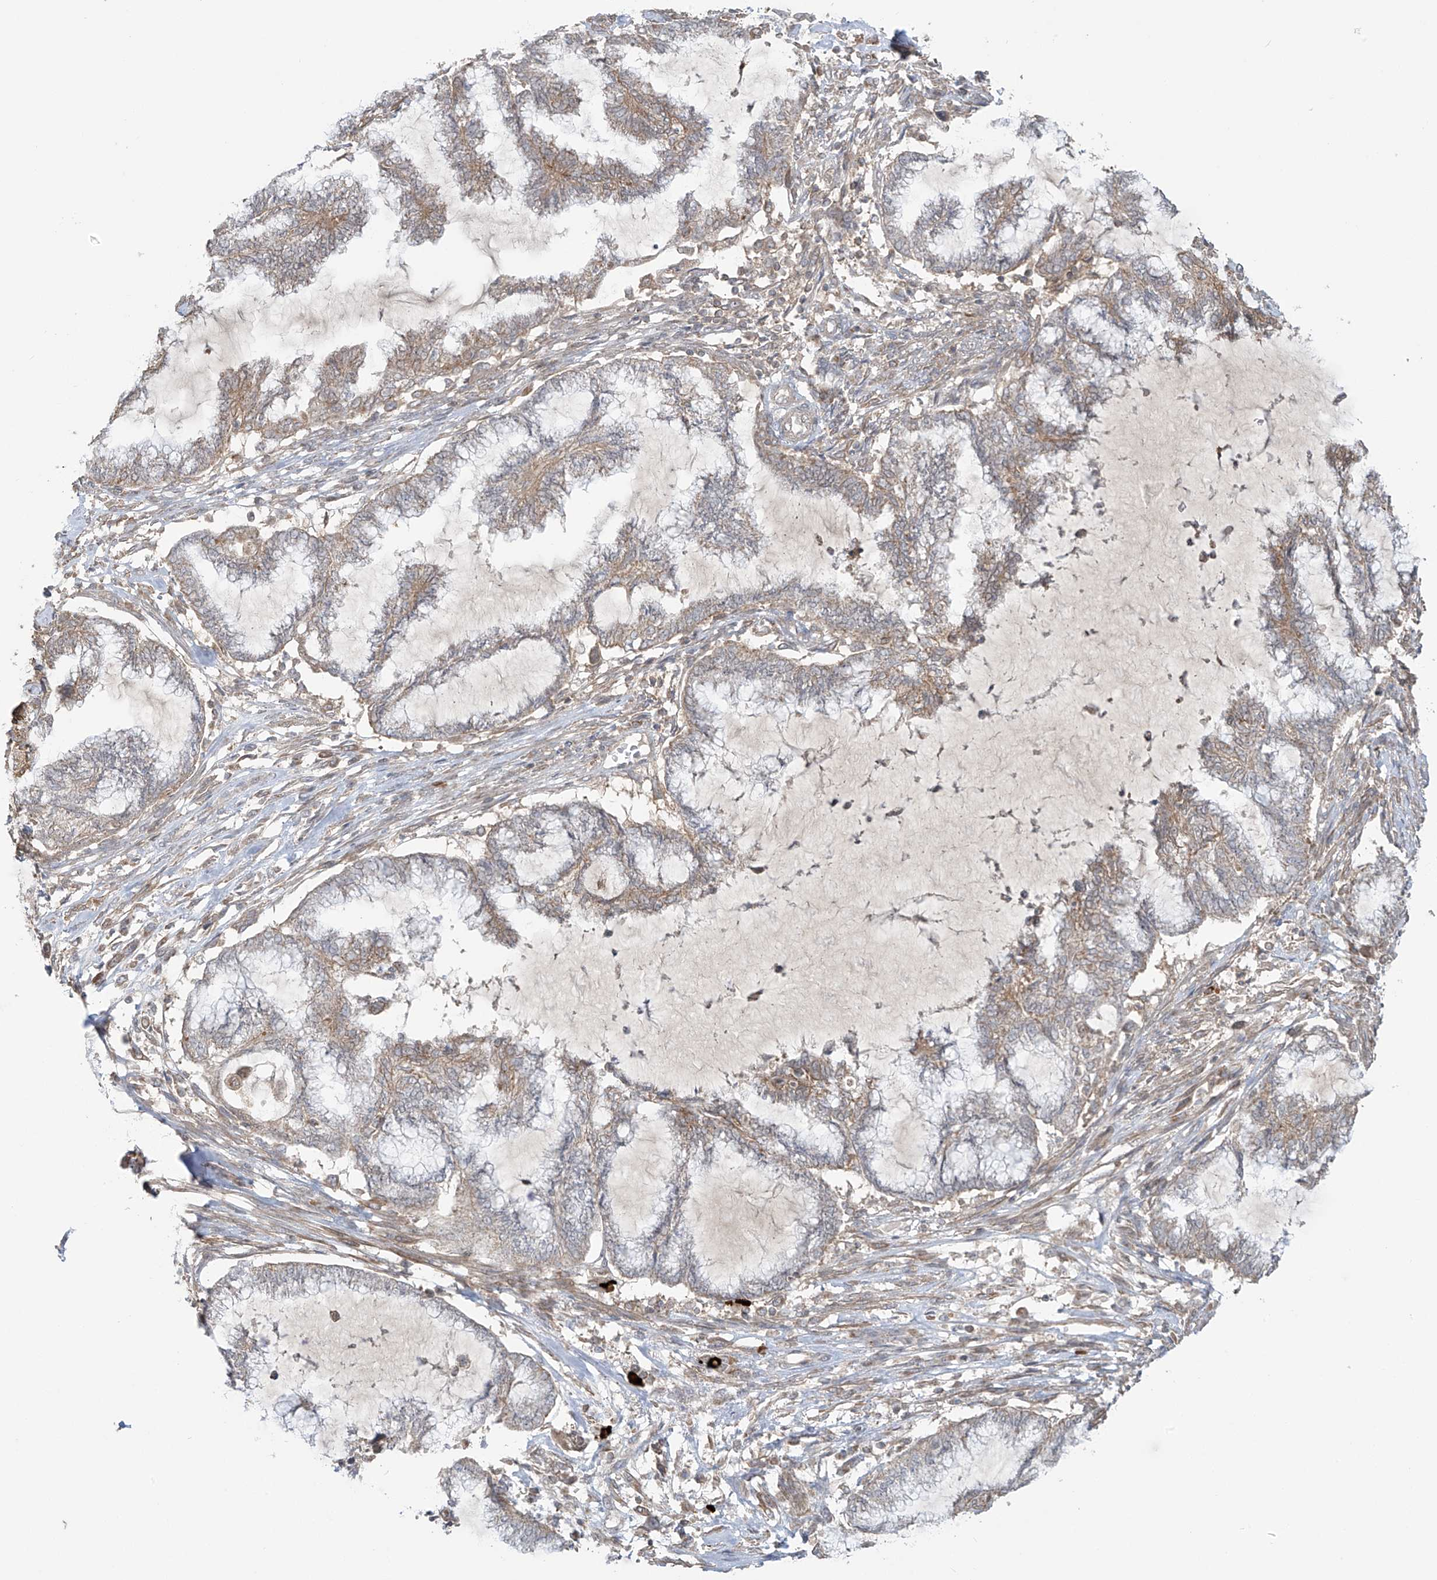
{"staining": {"intensity": "negative", "quantity": "none", "location": "none"}, "tissue": "endometrial cancer", "cell_type": "Tumor cells", "image_type": "cancer", "snomed": [{"axis": "morphology", "description": "Adenocarcinoma, NOS"}, {"axis": "topography", "description": "Endometrium"}], "caption": "There is no significant expression in tumor cells of adenocarcinoma (endometrial).", "gene": "HDDC2", "patient": {"sex": "female", "age": 86}}